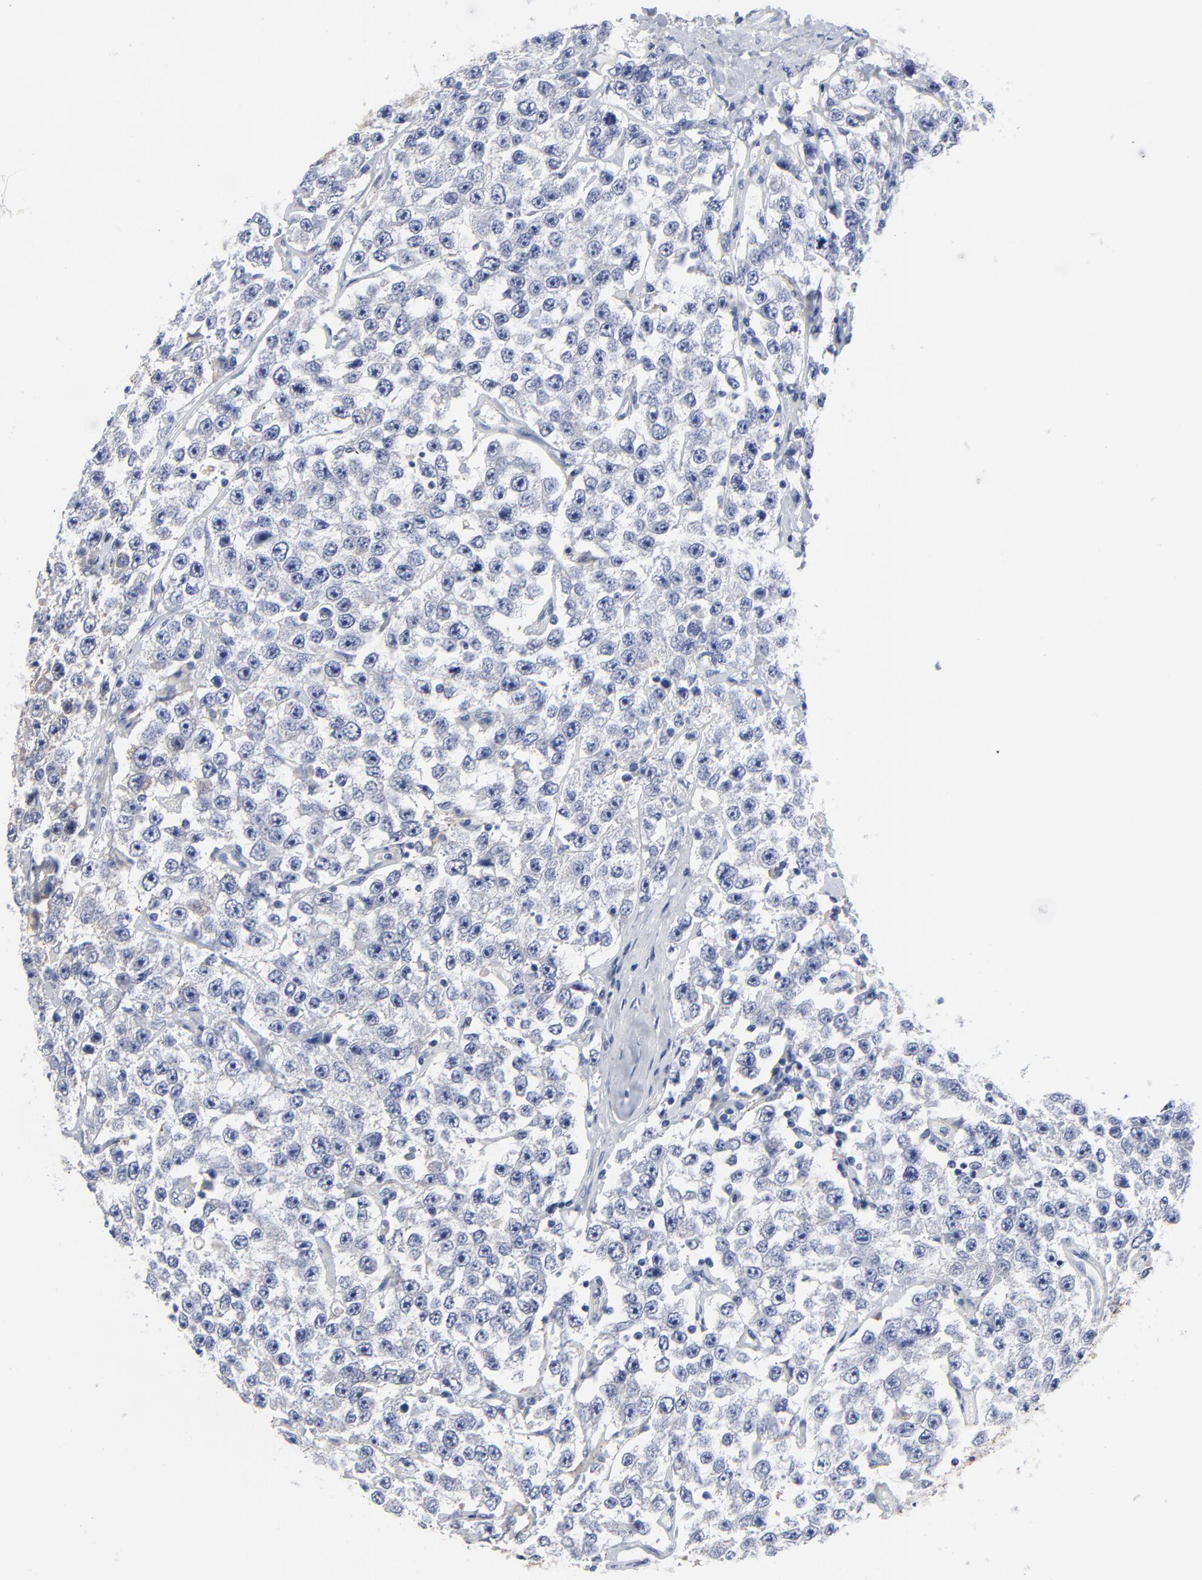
{"staining": {"intensity": "moderate", "quantity": "25%-75%", "location": "cytoplasmic/membranous"}, "tissue": "testis cancer", "cell_type": "Tumor cells", "image_type": "cancer", "snomed": [{"axis": "morphology", "description": "Seminoma, NOS"}, {"axis": "topography", "description": "Testis"}], "caption": "An image of seminoma (testis) stained for a protein displays moderate cytoplasmic/membranous brown staining in tumor cells.", "gene": "STAT2", "patient": {"sex": "male", "age": 52}}